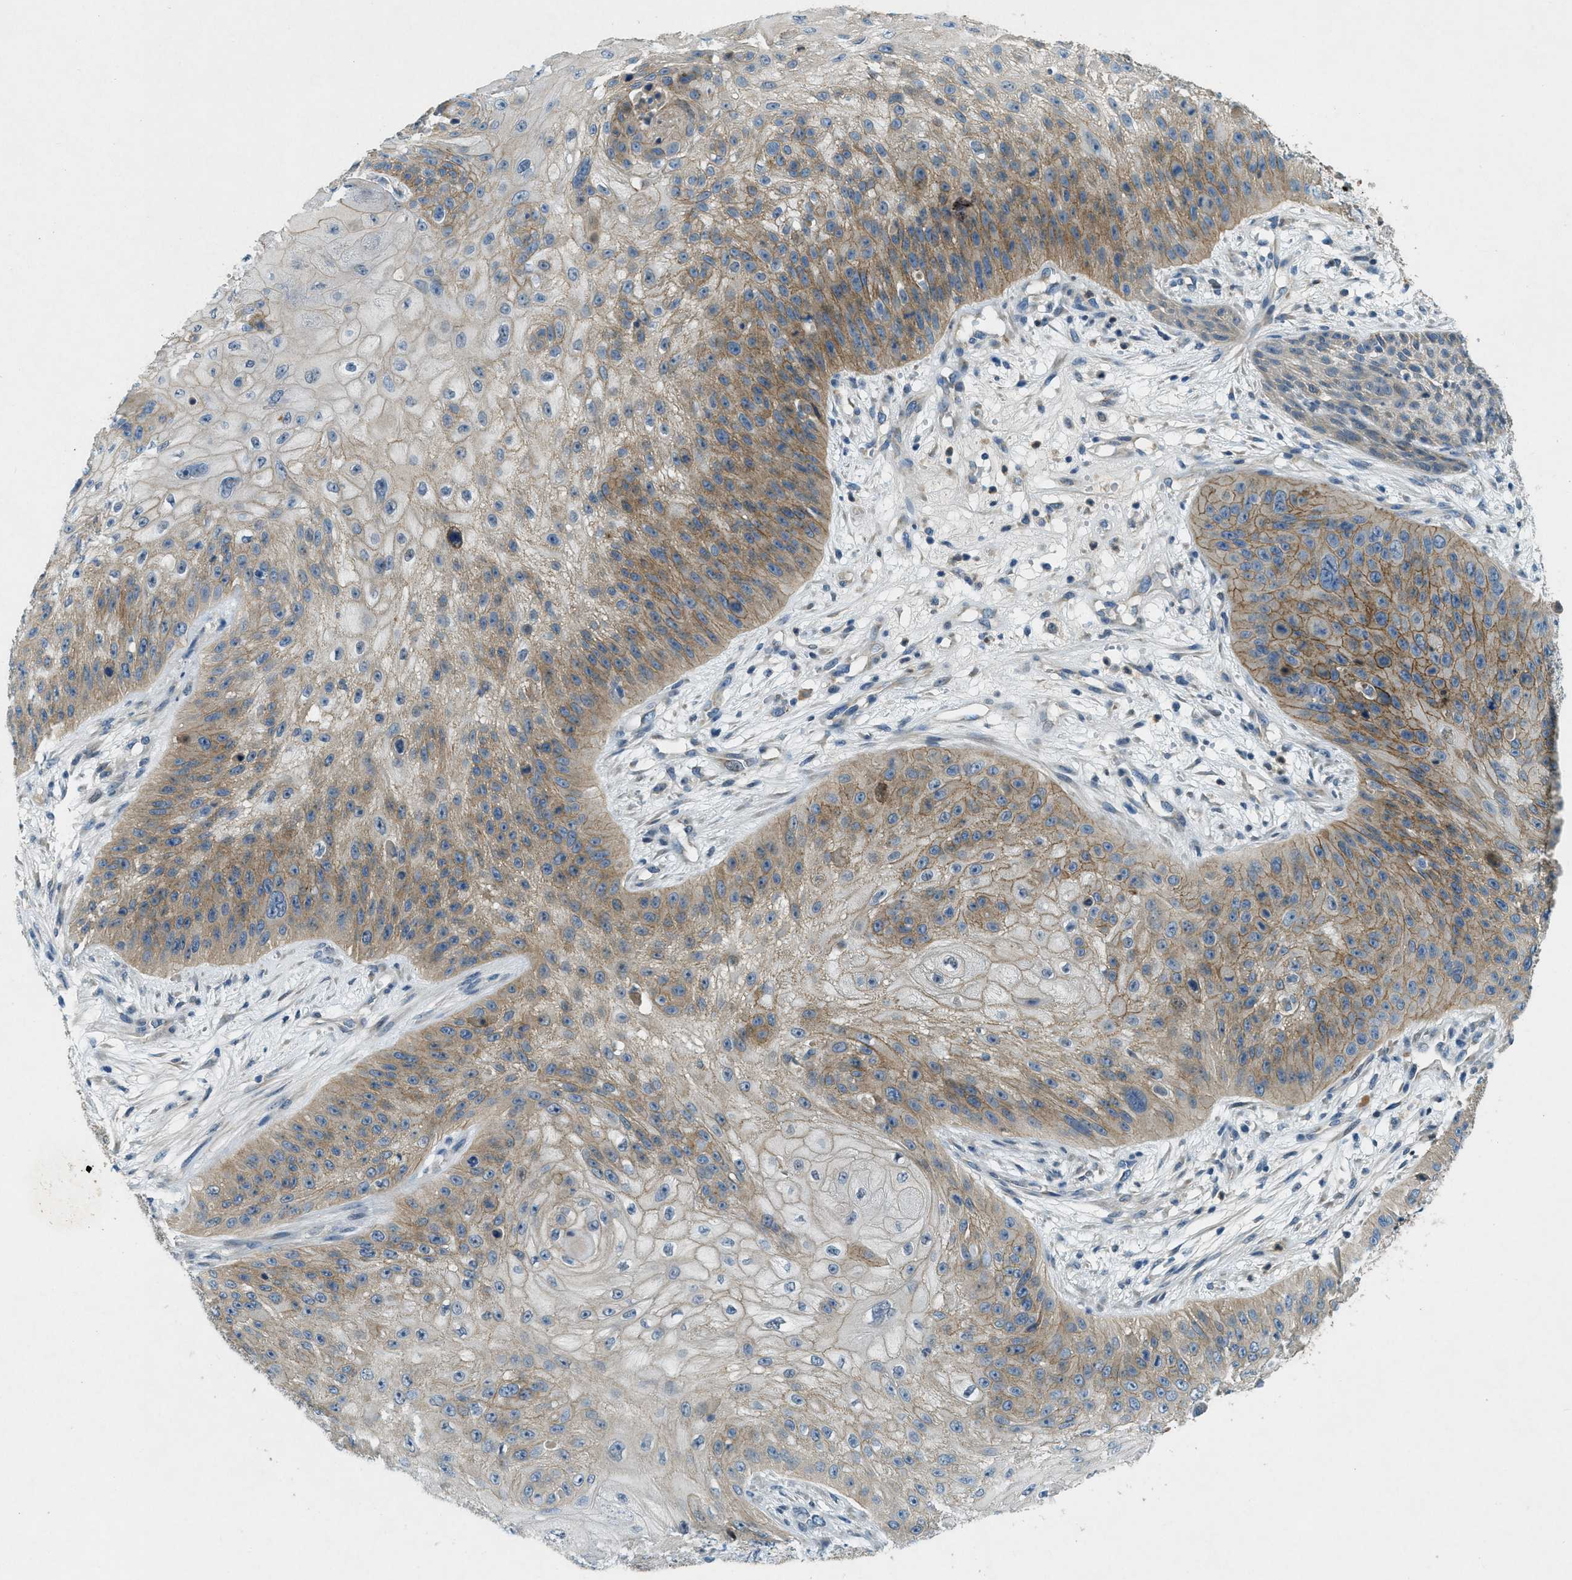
{"staining": {"intensity": "moderate", "quantity": "25%-75%", "location": "cytoplasmic/membranous"}, "tissue": "skin cancer", "cell_type": "Tumor cells", "image_type": "cancer", "snomed": [{"axis": "morphology", "description": "Squamous cell carcinoma, NOS"}, {"axis": "topography", "description": "Skin"}], "caption": "IHC photomicrograph of human skin cancer stained for a protein (brown), which demonstrates medium levels of moderate cytoplasmic/membranous staining in approximately 25%-75% of tumor cells.", "gene": "SNX14", "patient": {"sex": "female", "age": 80}}